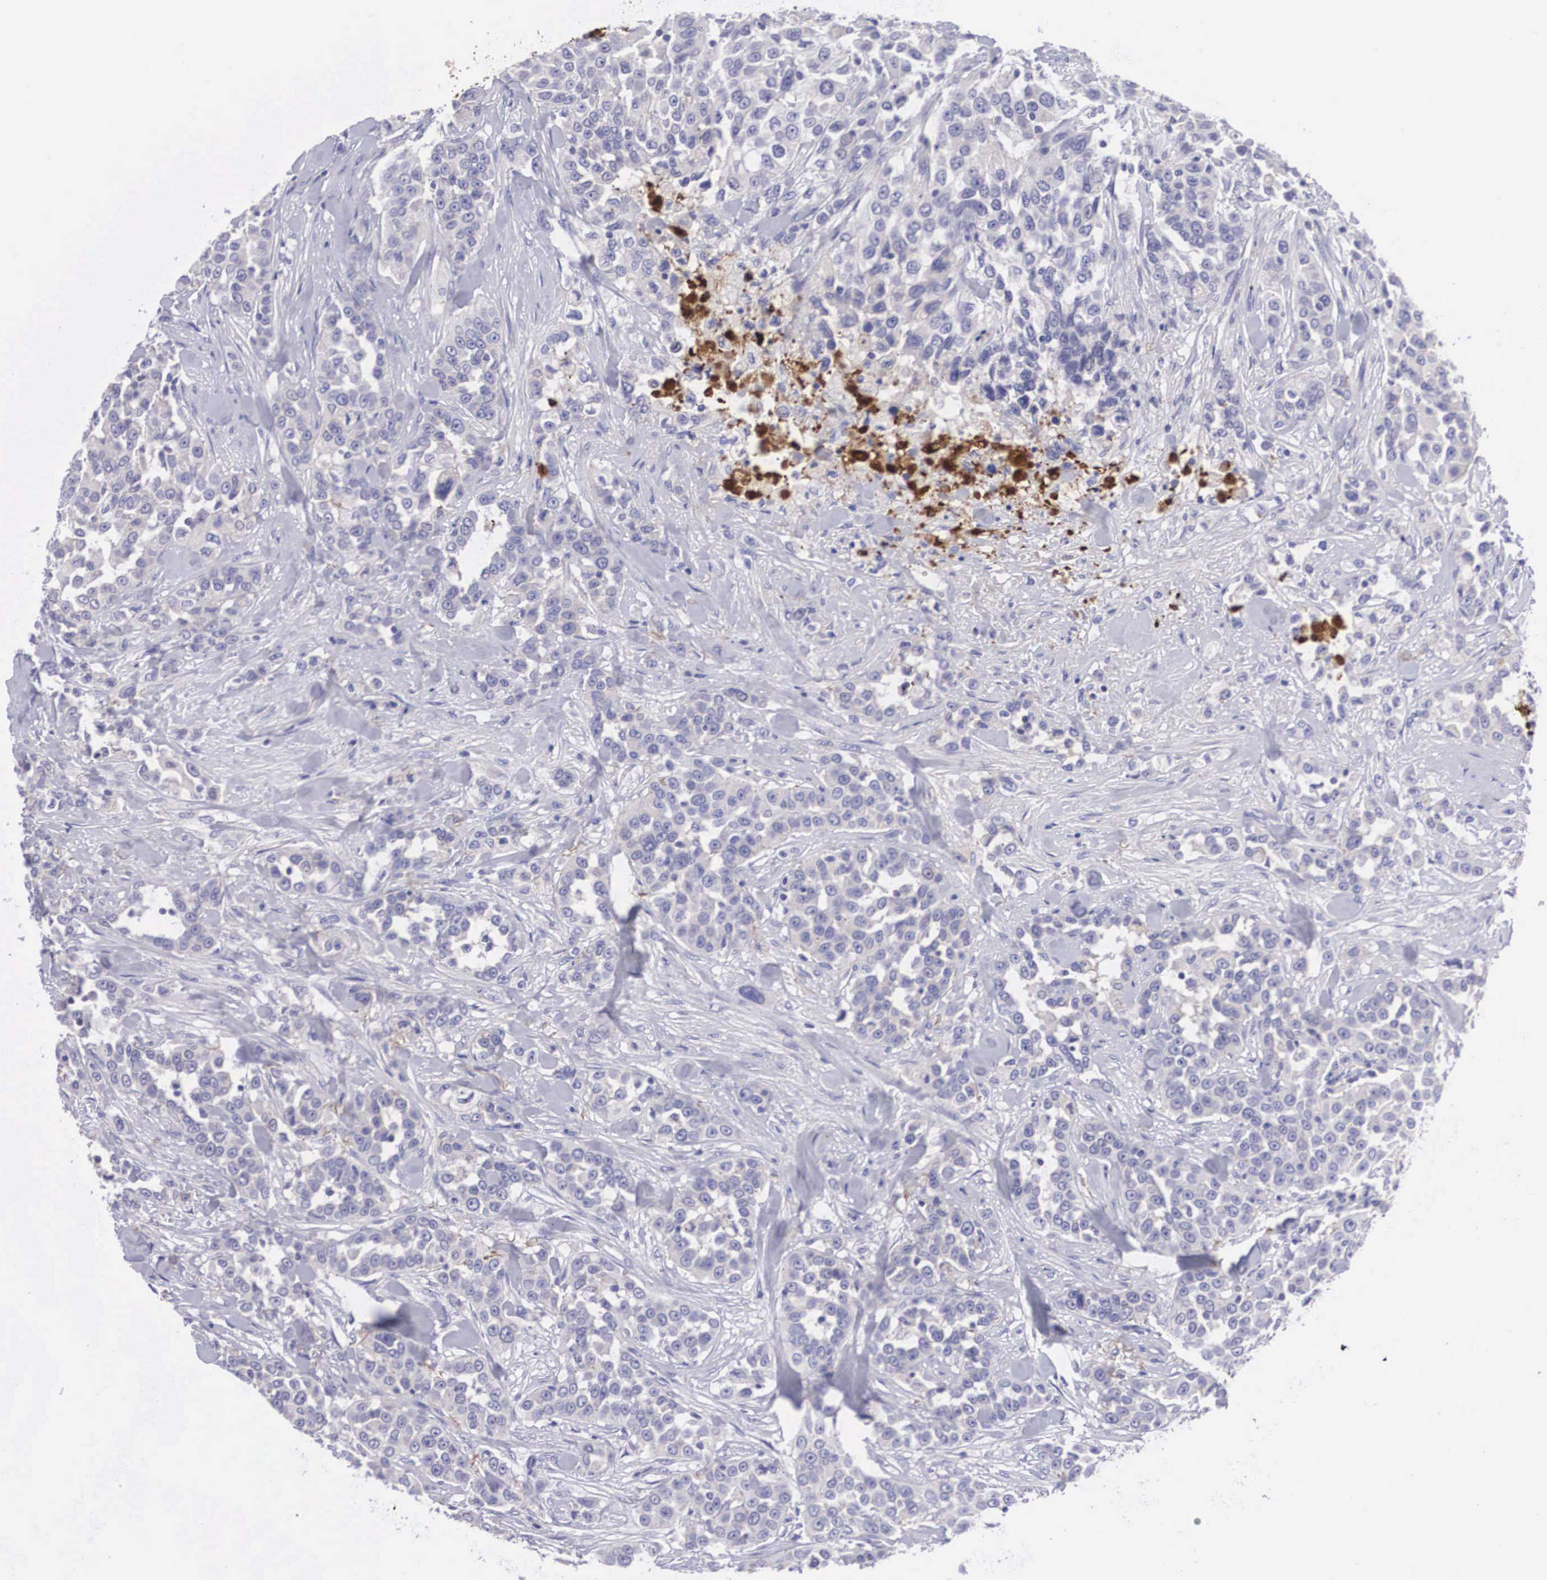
{"staining": {"intensity": "negative", "quantity": "none", "location": "none"}, "tissue": "urothelial cancer", "cell_type": "Tumor cells", "image_type": "cancer", "snomed": [{"axis": "morphology", "description": "Urothelial carcinoma, High grade"}, {"axis": "topography", "description": "Urinary bladder"}], "caption": "DAB immunohistochemical staining of high-grade urothelial carcinoma shows no significant expression in tumor cells.", "gene": "CLU", "patient": {"sex": "female", "age": 80}}